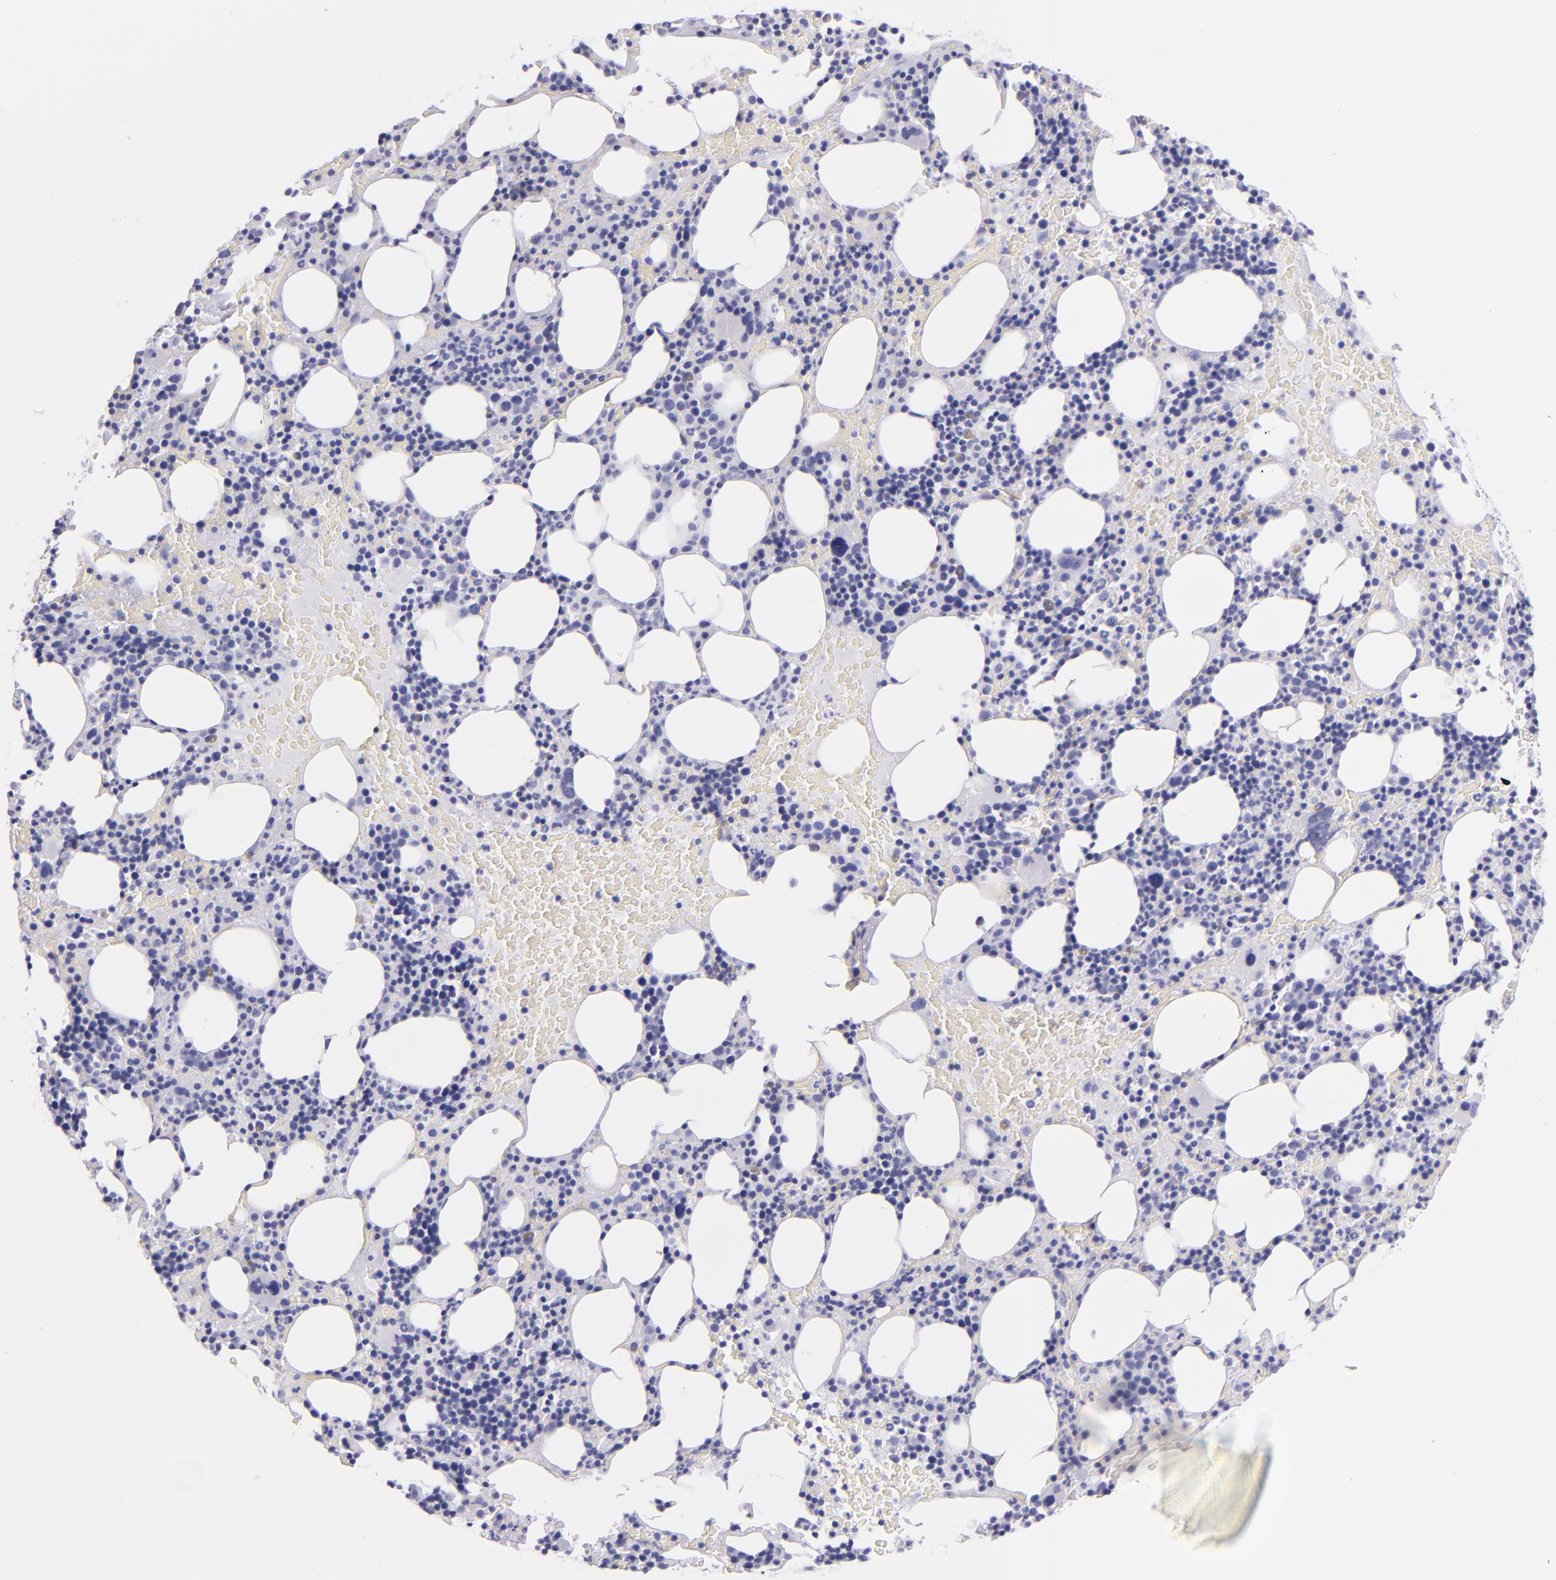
{"staining": {"intensity": "negative", "quantity": "none", "location": "none"}, "tissue": "bone marrow", "cell_type": "Hematopoietic cells", "image_type": "normal", "snomed": [{"axis": "morphology", "description": "Normal tissue, NOS"}, {"axis": "topography", "description": "Bone marrow"}], "caption": "Immunohistochemistry micrograph of normal human bone marrow stained for a protein (brown), which reveals no positivity in hematopoietic cells.", "gene": "SFTPB", "patient": {"sex": "male", "age": 86}}